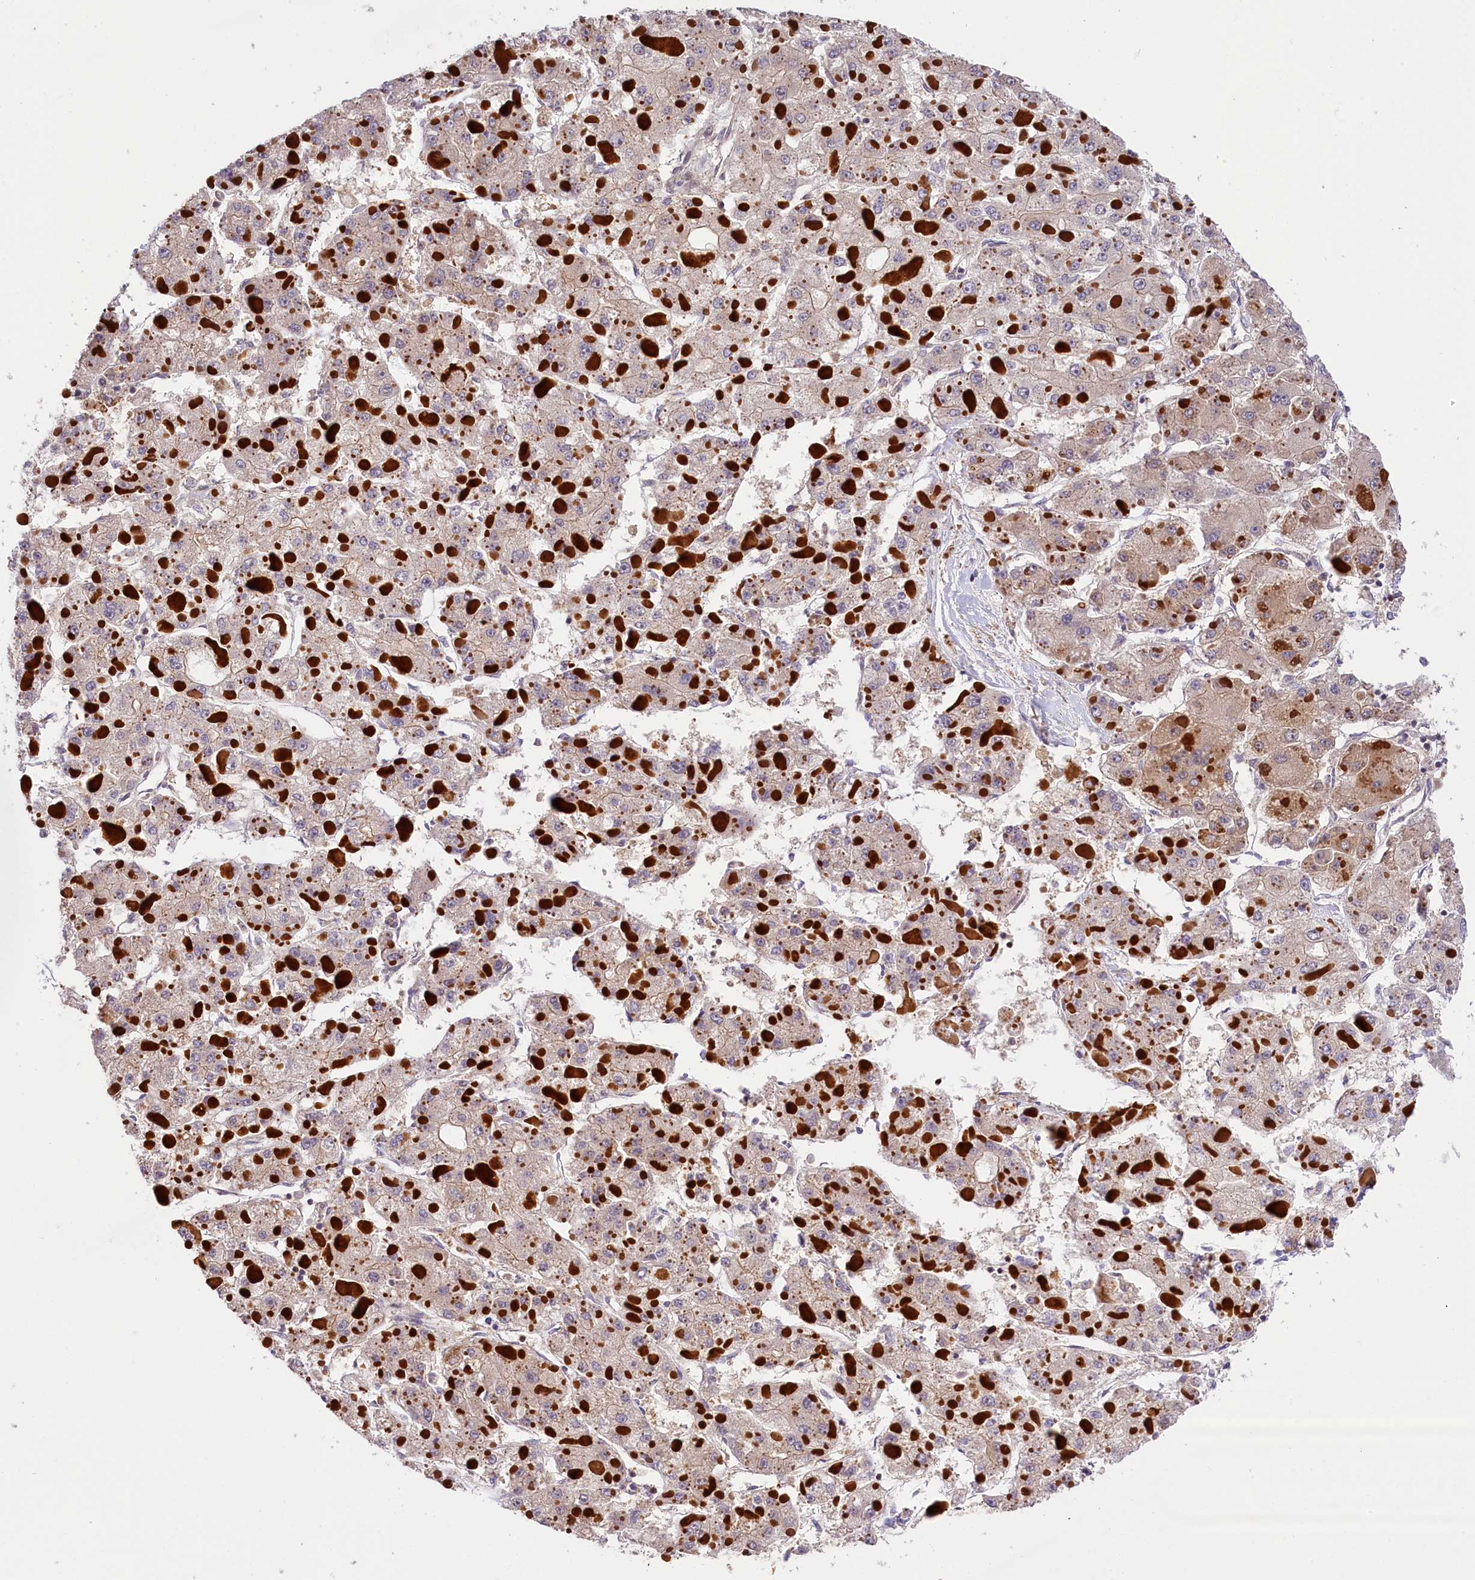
{"staining": {"intensity": "weak", "quantity": "<25%", "location": "cytoplasmic/membranous"}, "tissue": "liver cancer", "cell_type": "Tumor cells", "image_type": "cancer", "snomed": [{"axis": "morphology", "description": "Carcinoma, Hepatocellular, NOS"}, {"axis": "topography", "description": "Liver"}], "caption": "DAB (3,3'-diaminobenzidine) immunohistochemical staining of human liver cancer reveals no significant staining in tumor cells.", "gene": "CHORDC1", "patient": {"sex": "female", "age": 73}}